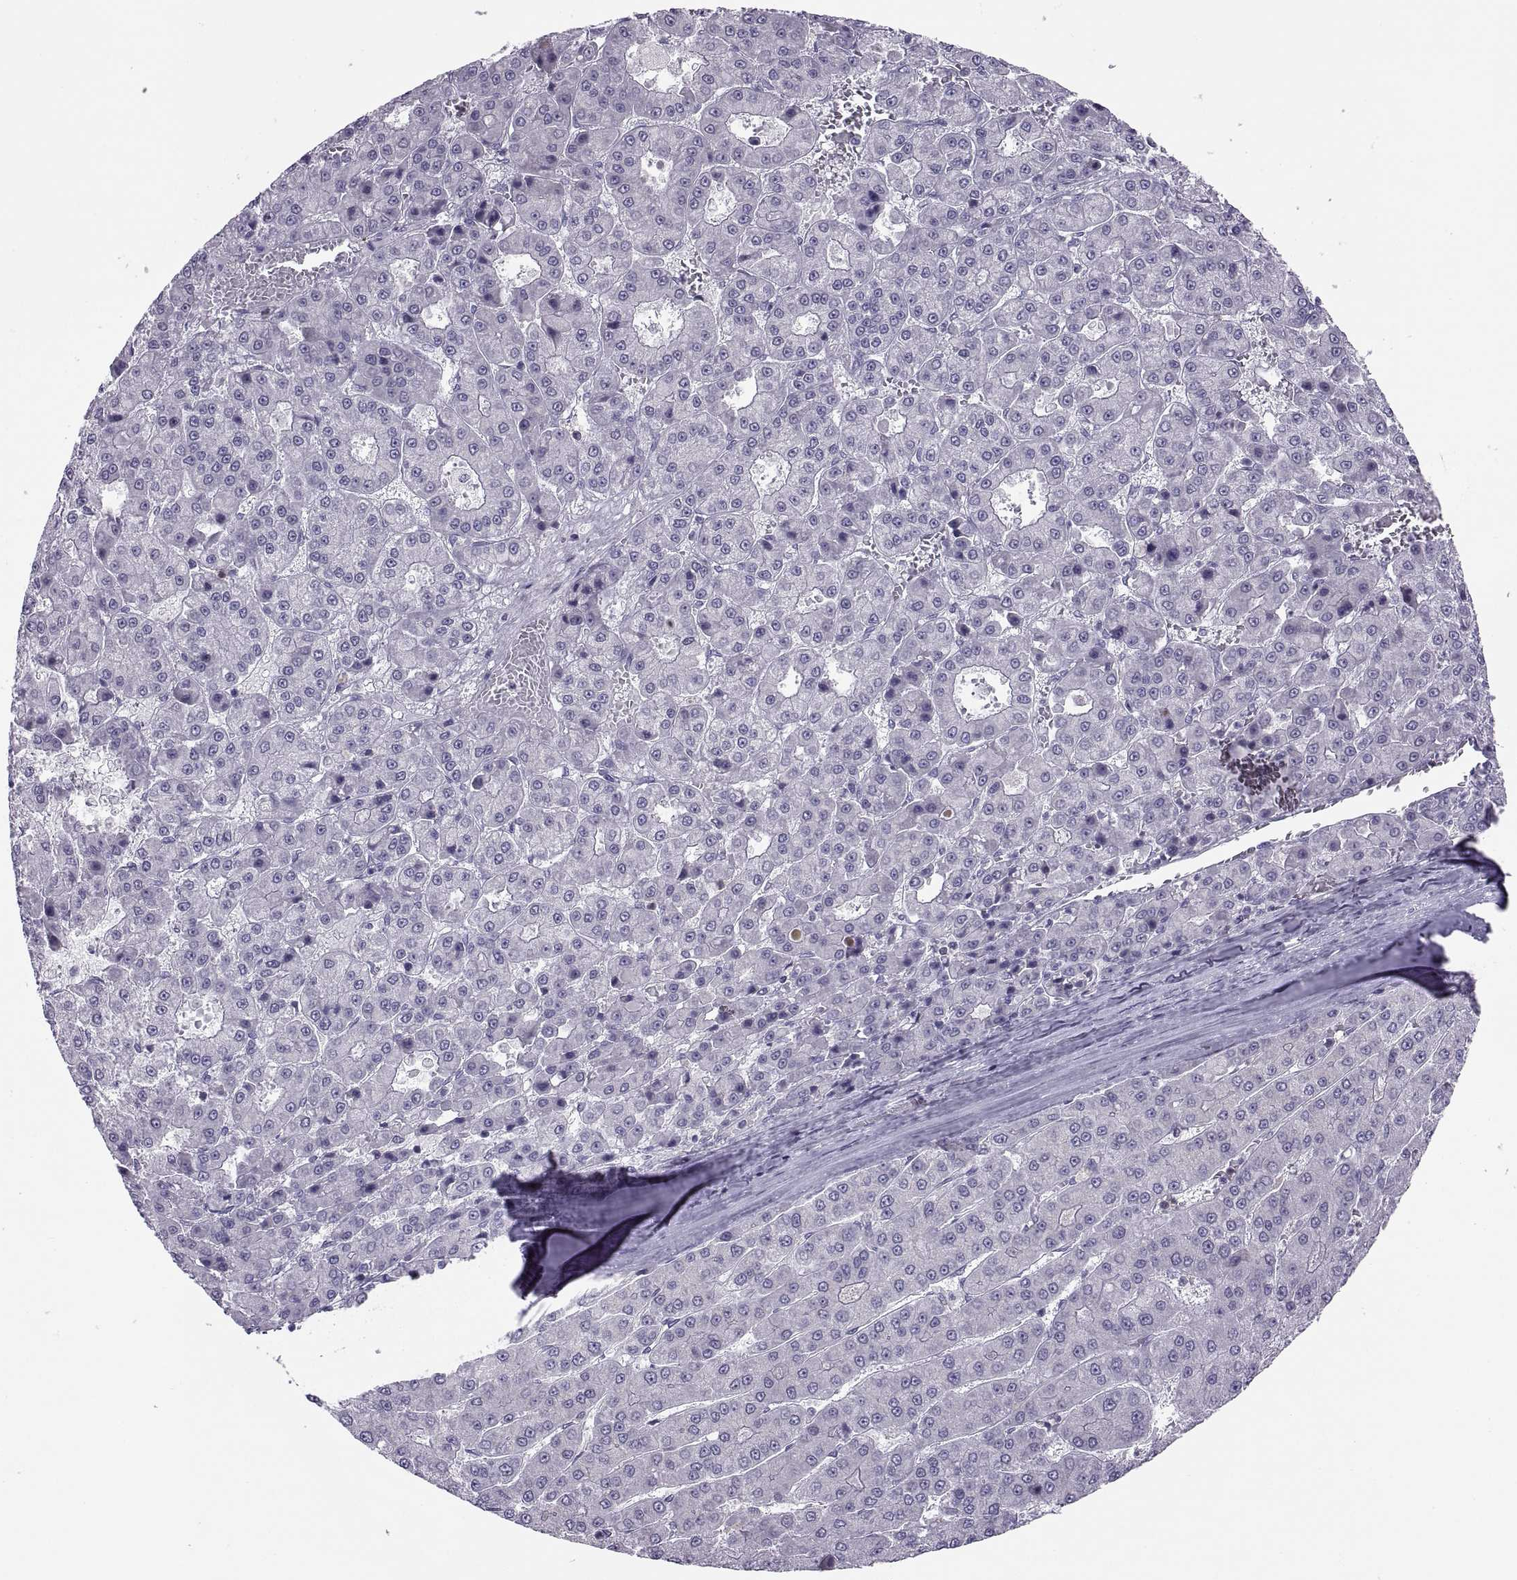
{"staining": {"intensity": "negative", "quantity": "none", "location": "none"}, "tissue": "liver cancer", "cell_type": "Tumor cells", "image_type": "cancer", "snomed": [{"axis": "morphology", "description": "Carcinoma, Hepatocellular, NOS"}, {"axis": "topography", "description": "Liver"}], "caption": "IHC micrograph of hepatocellular carcinoma (liver) stained for a protein (brown), which demonstrates no staining in tumor cells. Brightfield microscopy of immunohistochemistry (IHC) stained with DAB (3,3'-diaminobenzidine) (brown) and hematoxylin (blue), captured at high magnification.", "gene": "TTC21A", "patient": {"sex": "male", "age": 70}}